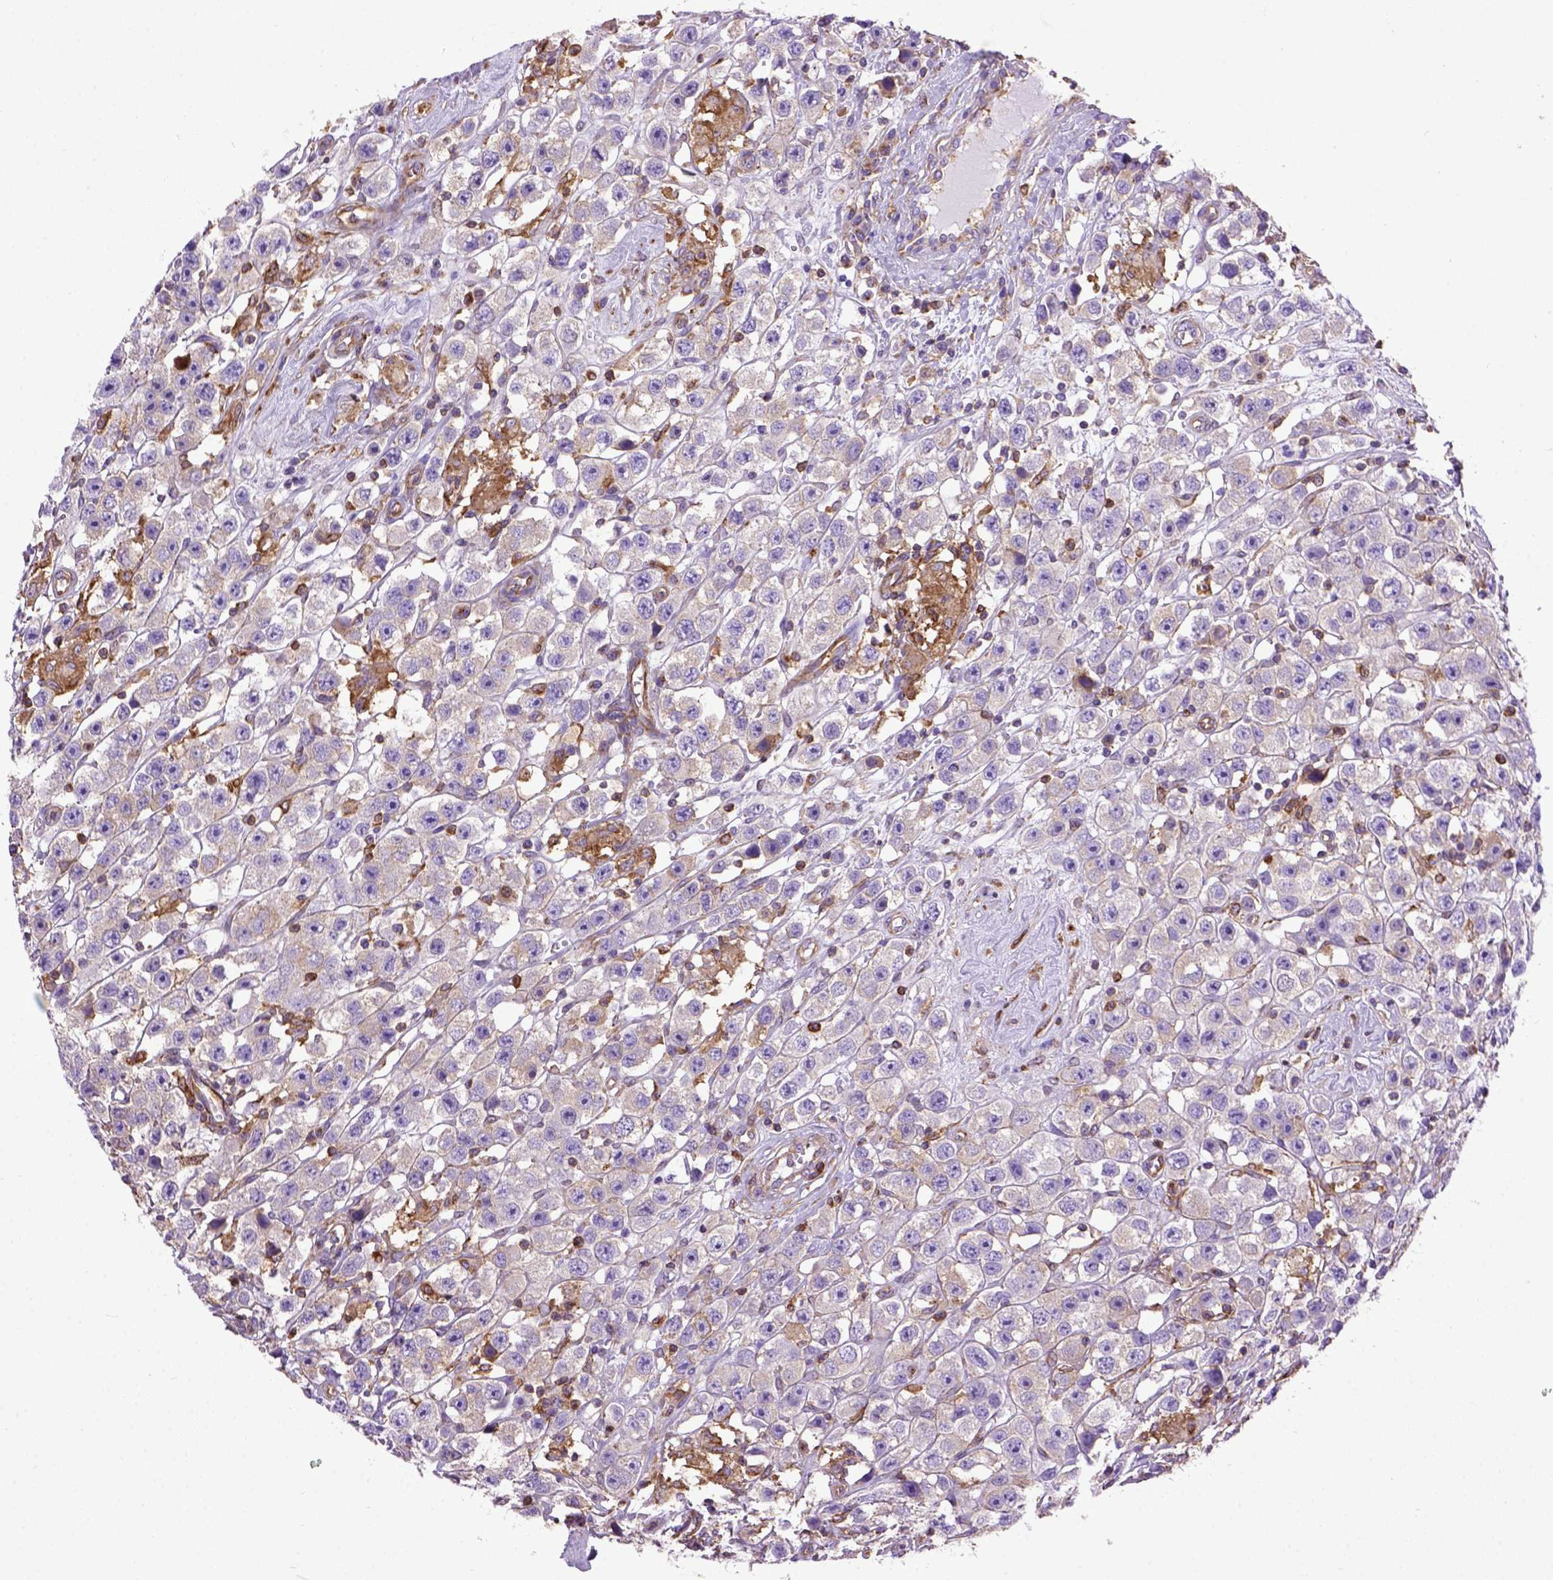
{"staining": {"intensity": "weak", "quantity": "<25%", "location": "cytoplasmic/membranous"}, "tissue": "testis cancer", "cell_type": "Tumor cells", "image_type": "cancer", "snomed": [{"axis": "morphology", "description": "Seminoma, NOS"}, {"axis": "topography", "description": "Testis"}], "caption": "This is an immunohistochemistry (IHC) micrograph of human testis seminoma. There is no expression in tumor cells.", "gene": "MVP", "patient": {"sex": "male", "age": 45}}